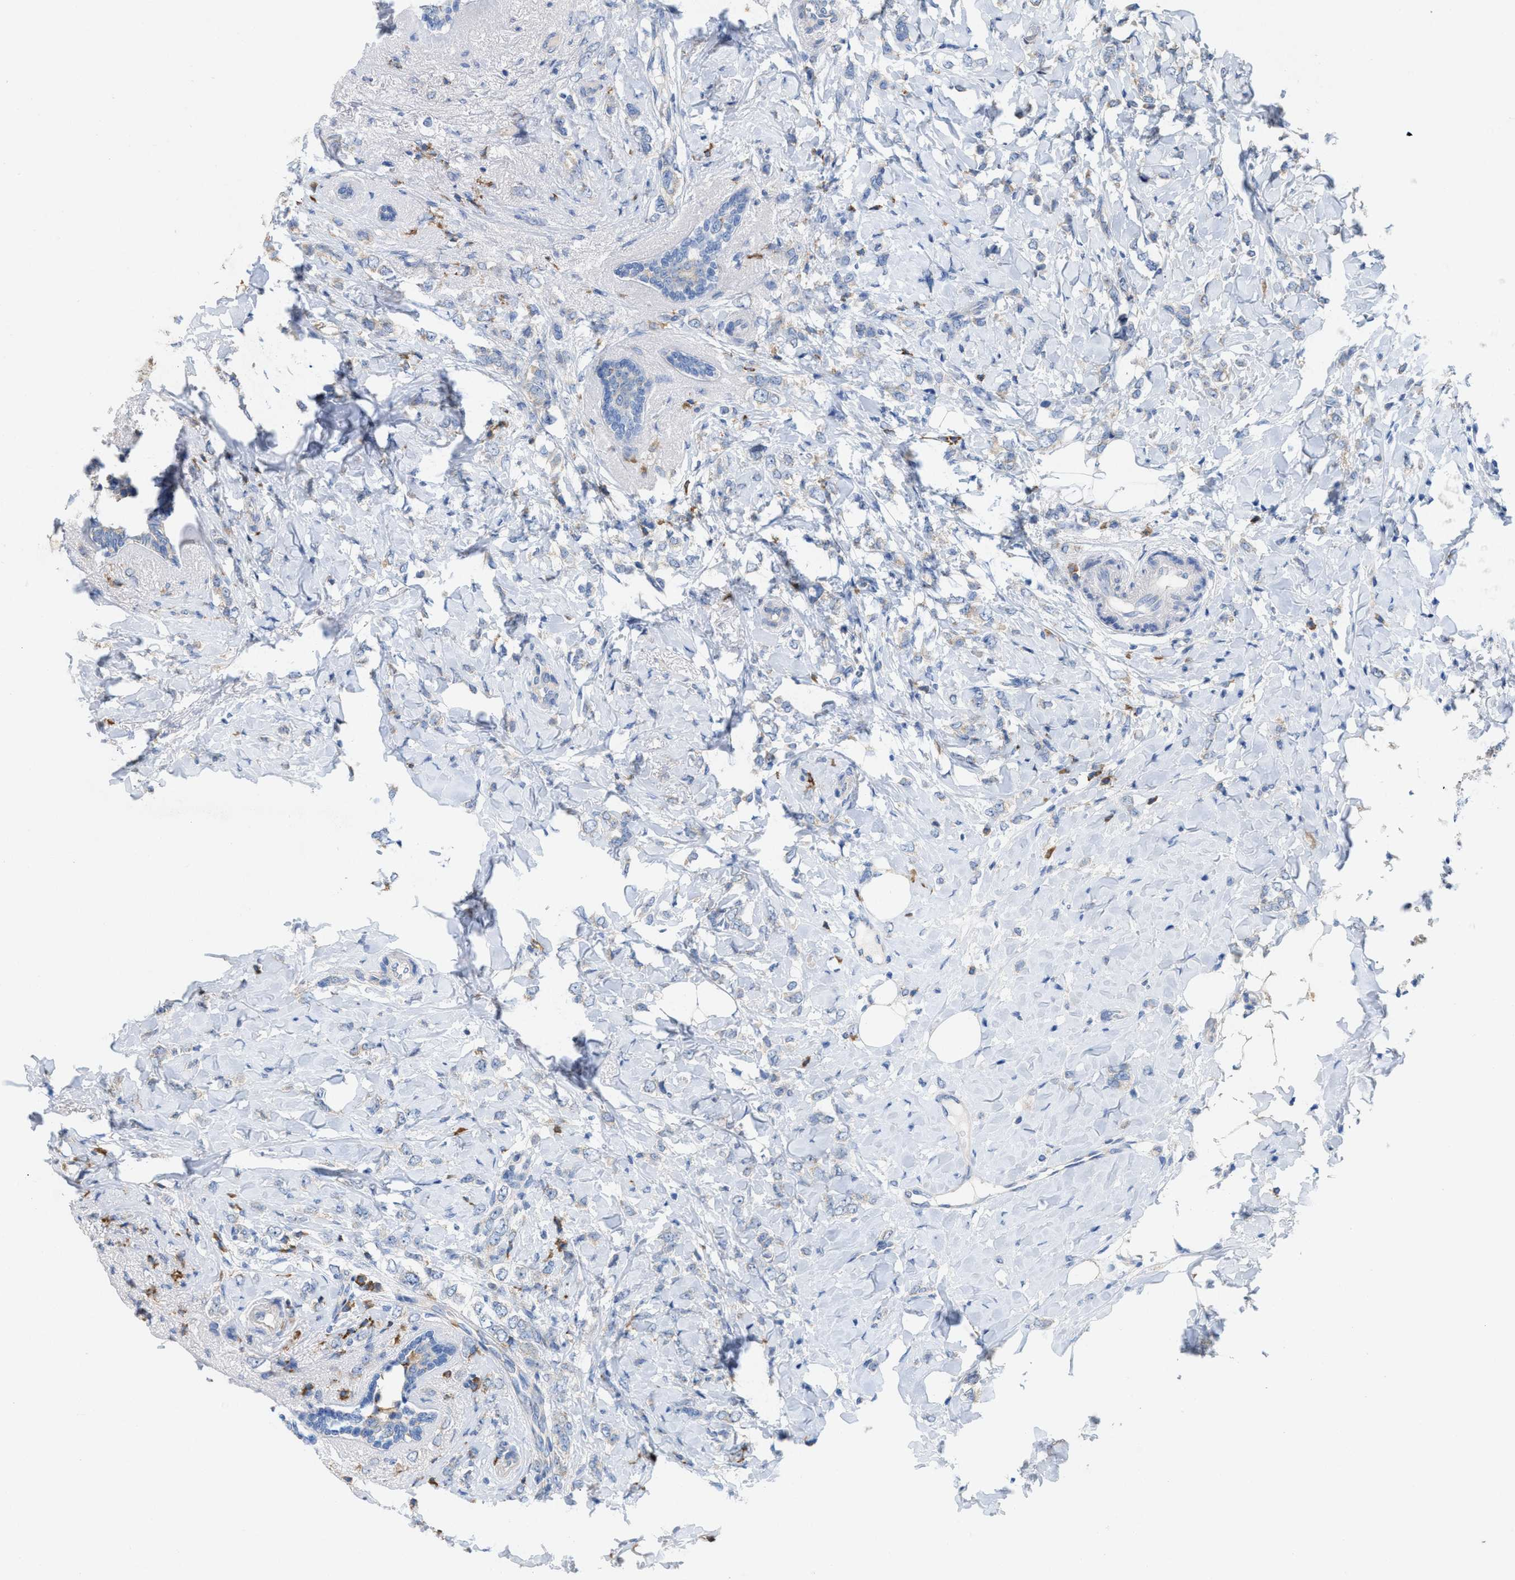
{"staining": {"intensity": "negative", "quantity": "none", "location": "none"}, "tissue": "breast cancer", "cell_type": "Tumor cells", "image_type": "cancer", "snomed": [{"axis": "morphology", "description": "Normal tissue, NOS"}, {"axis": "morphology", "description": "Lobular carcinoma"}, {"axis": "topography", "description": "Breast"}], "caption": "Tumor cells show no significant protein expression in lobular carcinoma (breast).", "gene": "DYNC2I1", "patient": {"sex": "female", "age": 47}}